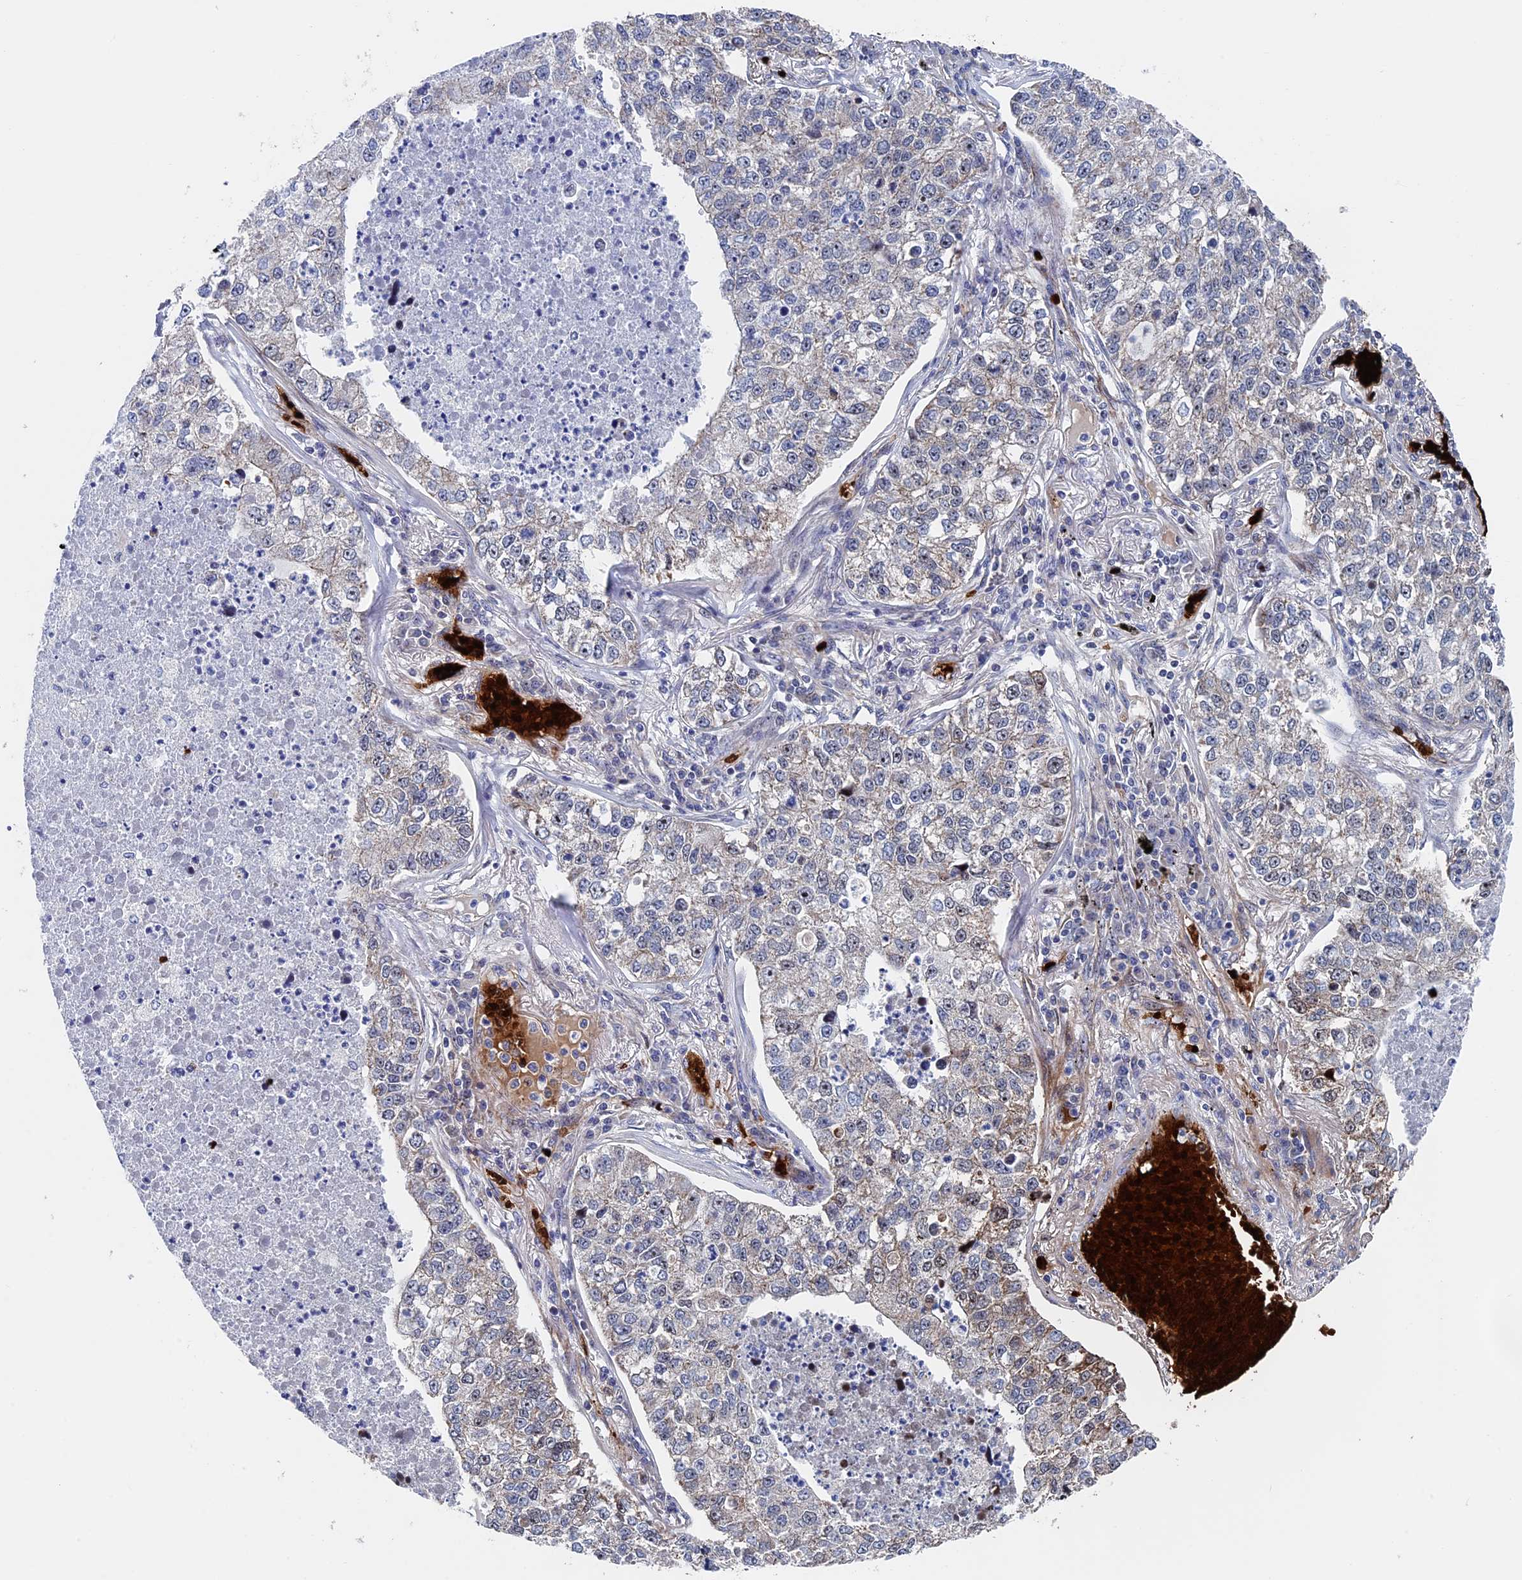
{"staining": {"intensity": "weak", "quantity": "<25%", "location": "cytoplasmic/membranous"}, "tissue": "lung cancer", "cell_type": "Tumor cells", "image_type": "cancer", "snomed": [{"axis": "morphology", "description": "Adenocarcinoma, NOS"}, {"axis": "topography", "description": "Lung"}], "caption": "Immunohistochemical staining of lung adenocarcinoma displays no significant staining in tumor cells.", "gene": "EXOSC9", "patient": {"sex": "male", "age": 49}}